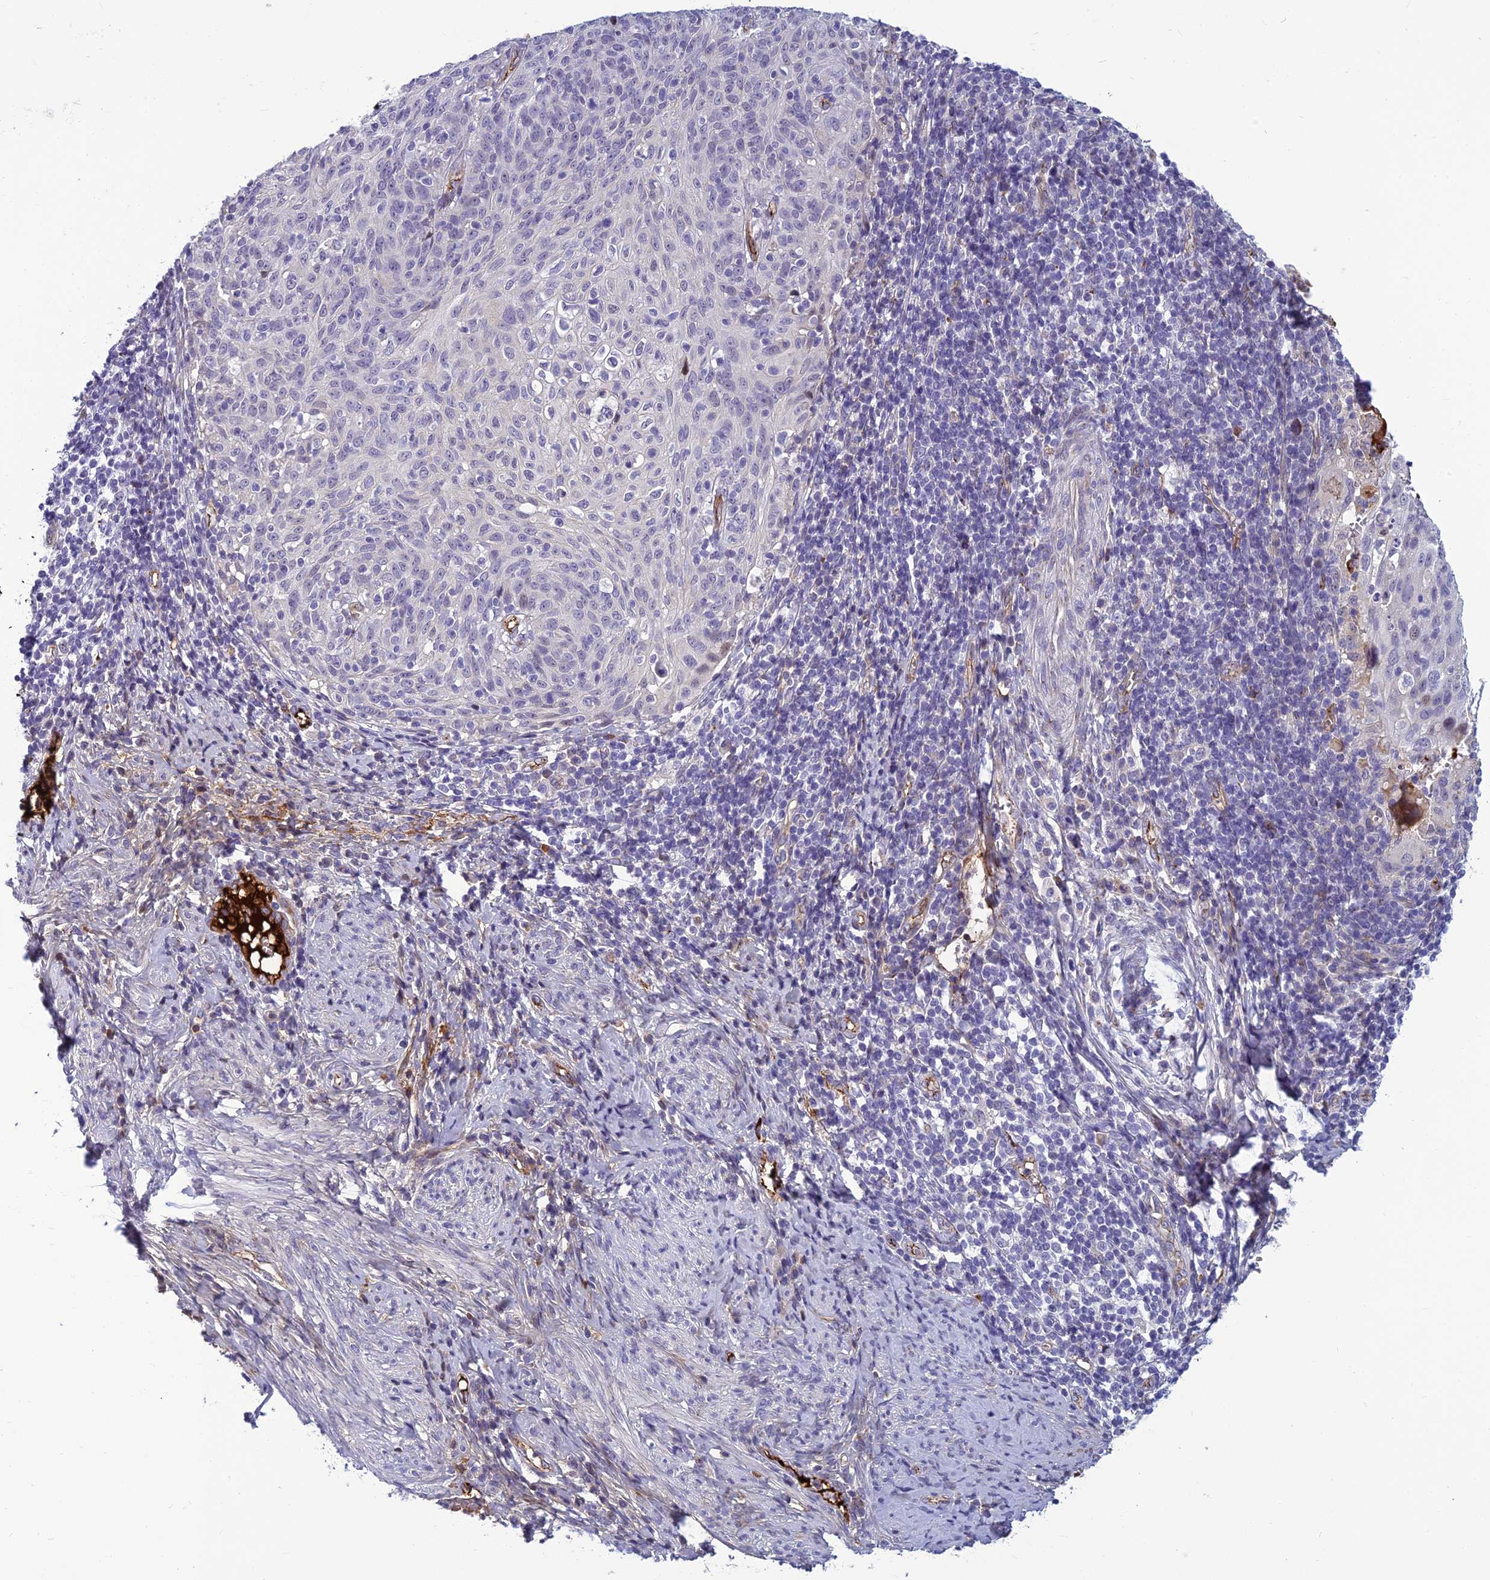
{"staining": {"intensity": "negative", "quantity": "none", "location": "none"}, "tissue": "cervical cancer", "cell_type": "Tumor cells", "image_type": "cancer", "snomed": [{"axis": "morphology", "description": "Squamous cell carcinoma, NOS"}, {"axis": "topography", "description": "Cervix"}], "caption": "High power microscopy histopathology image of an IHC micrograph of cervical cancer (squamous cell carcinoma), revealing no significant staining in tumor cells.", "gene": "CLEC11A", "patient": {"sex": "female", "age": 70}}